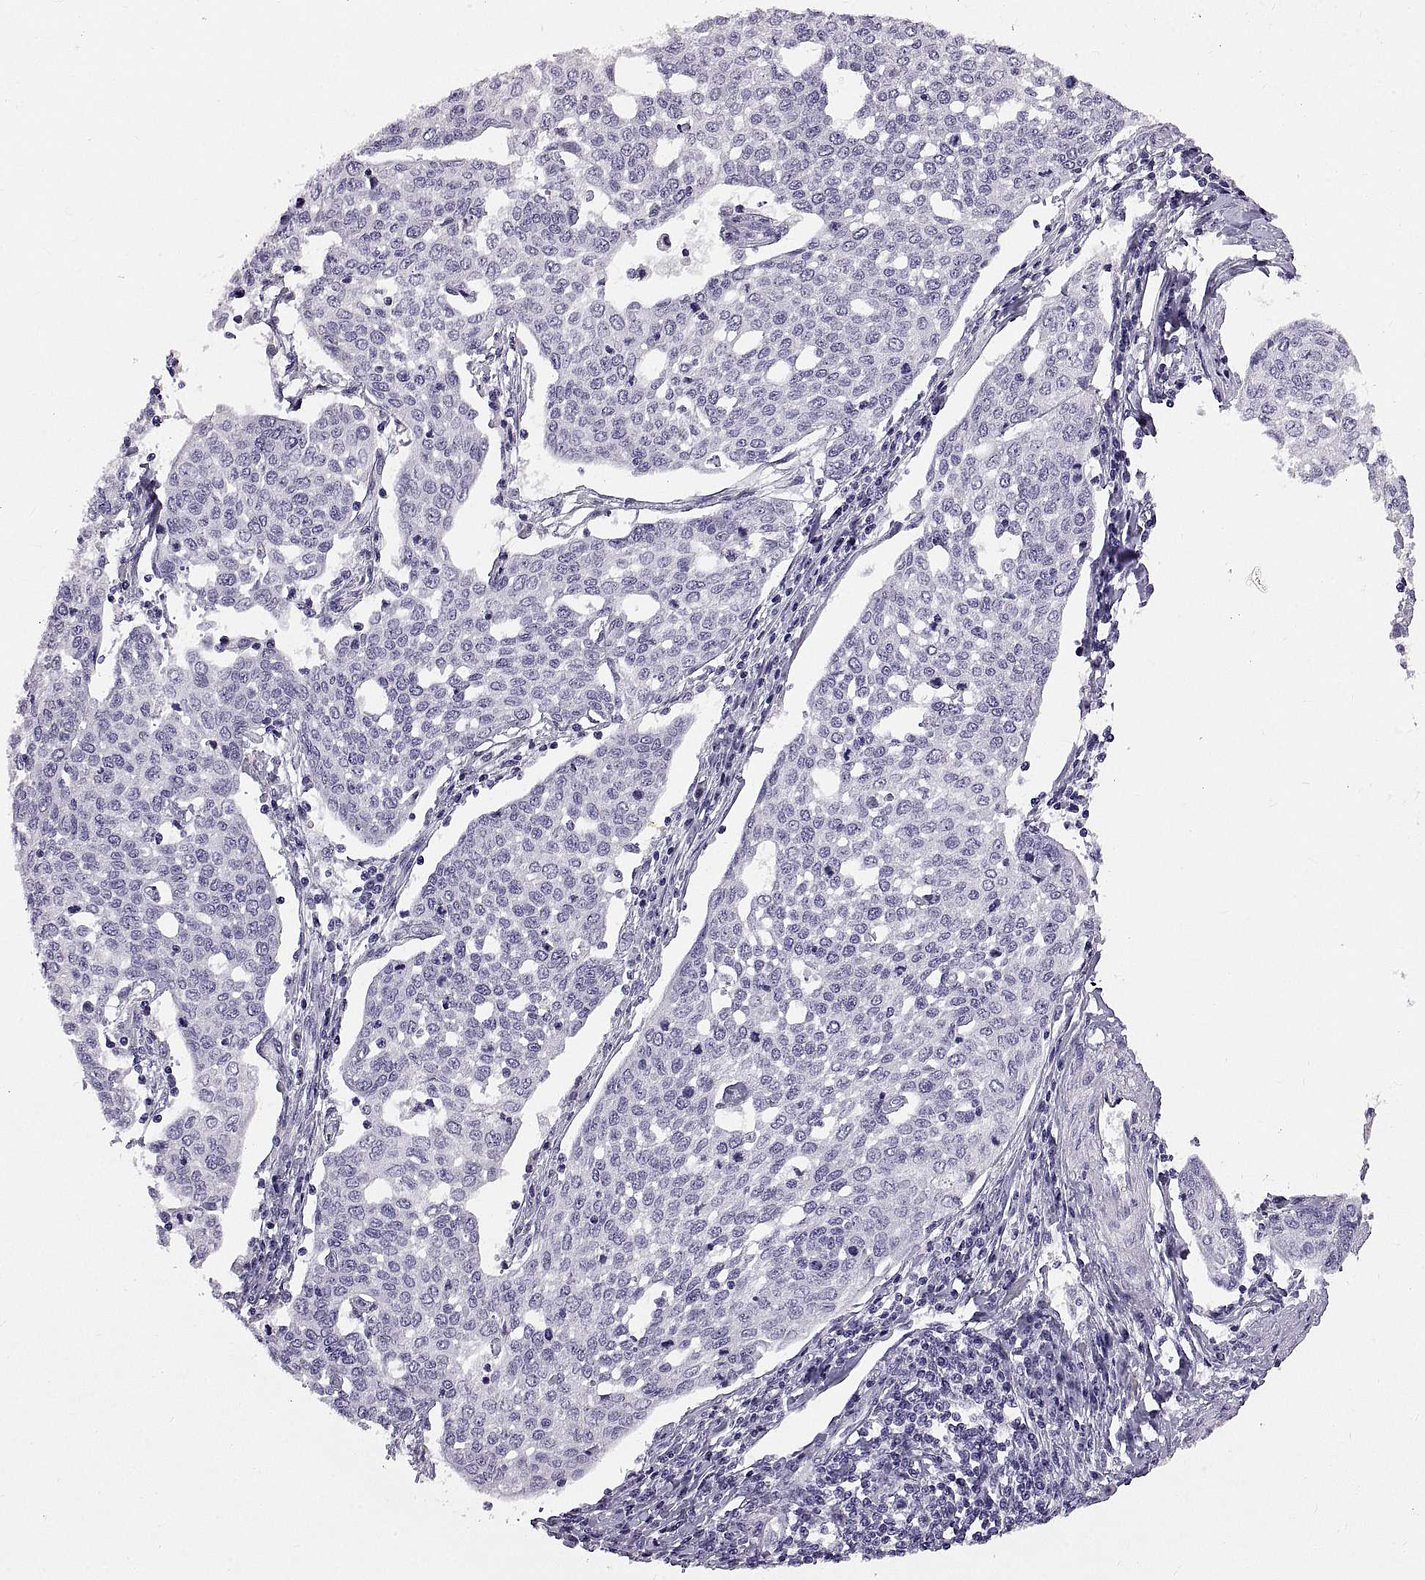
{"staining": {"intensity": "negative", "quantity": "none", "location": "none"}, "tissue": "cervical cancer", "cell_type": "Tumor cells", "image_type": "cancer", "snomed": [{"axis": "morphology", "description": "Squamous cell carcinoma, NOS"}, {"axis": "topography", "description": "Cervix"}], "caption": "Immunohistochemical staining of cervical cancer (squamous cell carcinoma) exhibits no significant positivity in tumor cells.", "gene": "WFDC8", "patient": {"sex": "female", "age": 34}}